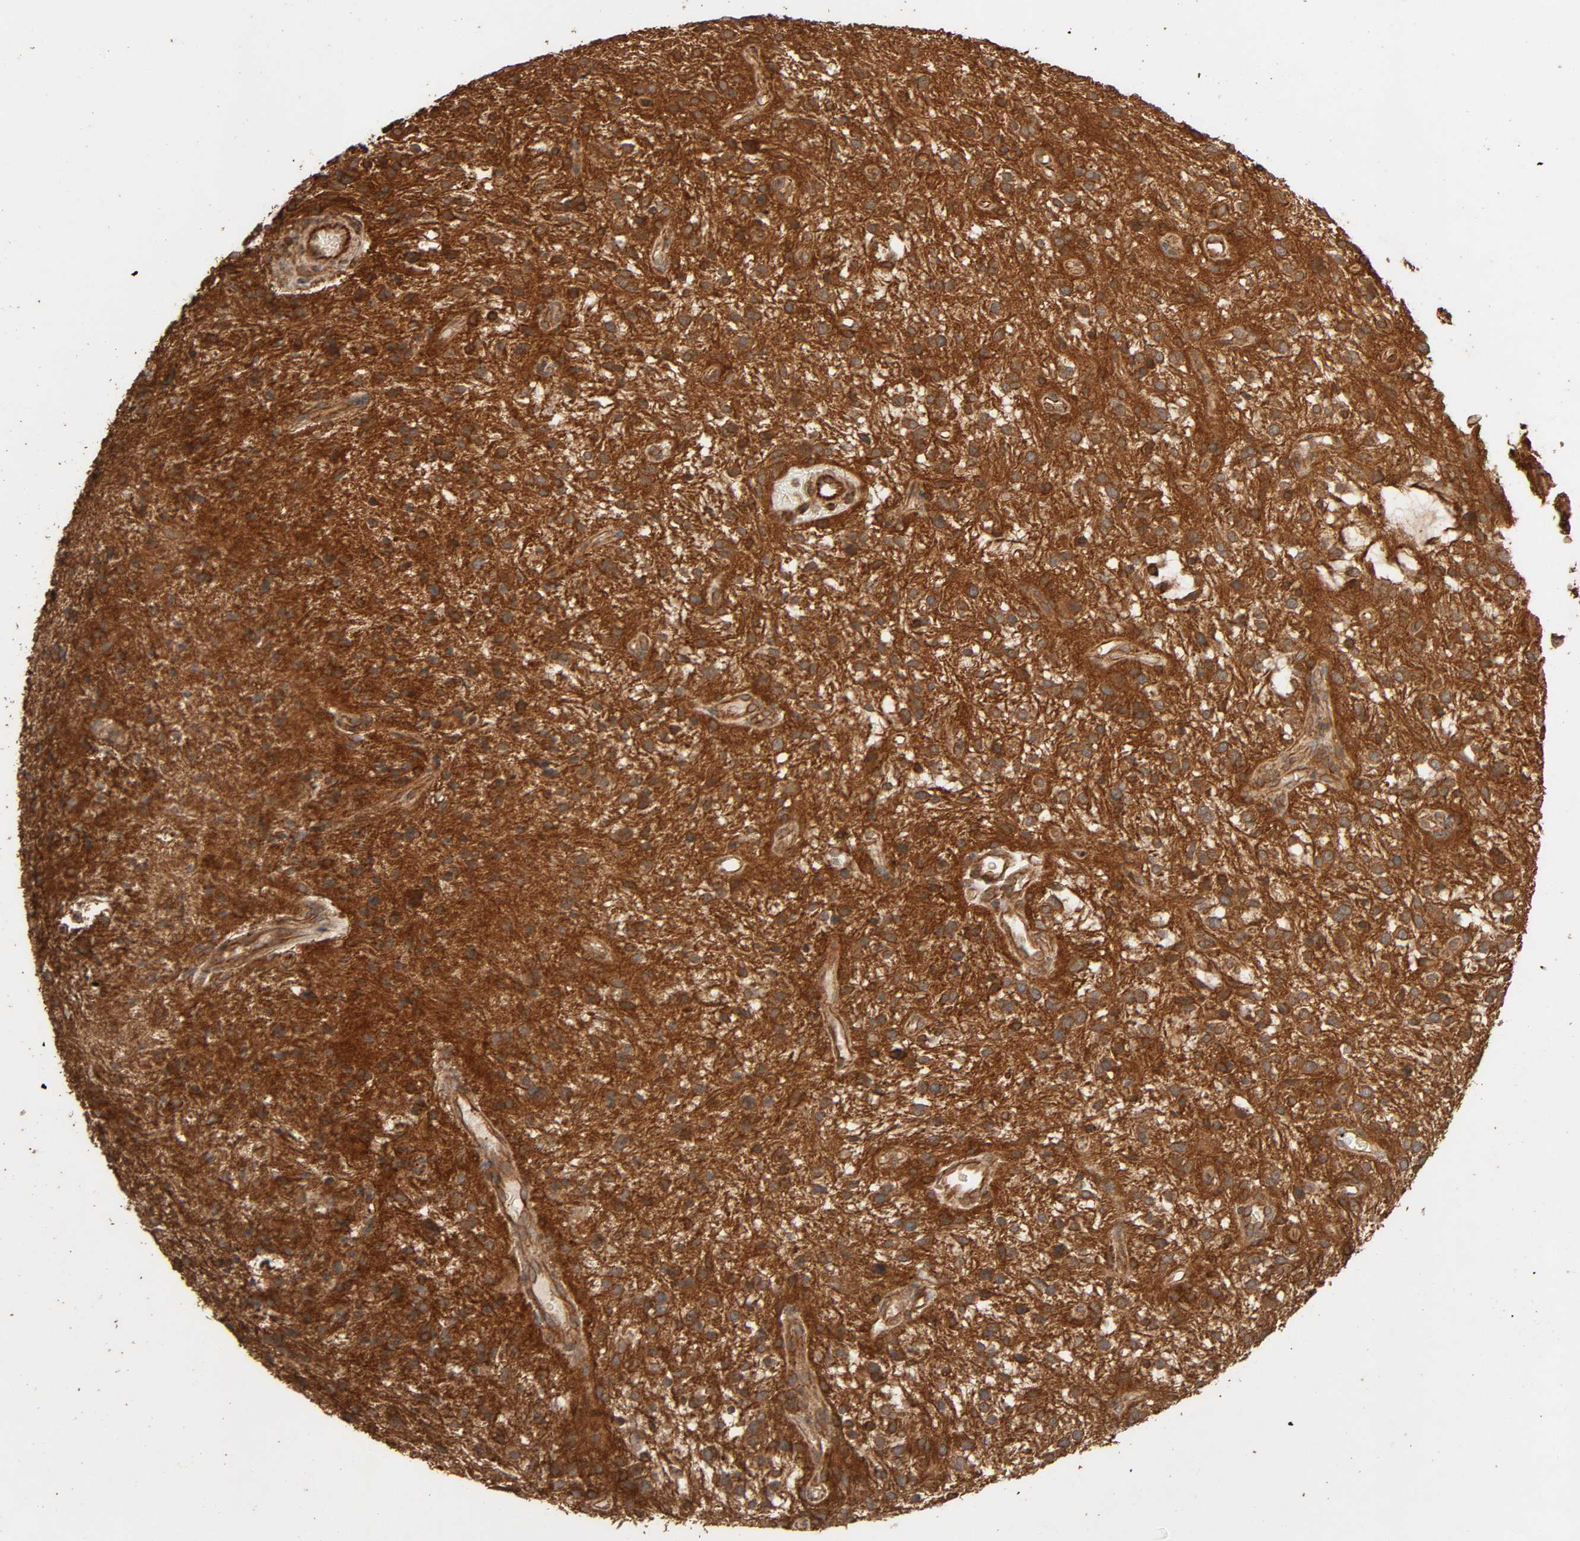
{"staining": {"intensity": "strong", "quantity": ">75%", "location": "cytoplasmic/membranous"}, "tissue": "glioma", "cell_type": "Tumor cells", "image_type": "cancer", "snomed": [{"axis": "morphology", "description": "Glioma, malignant, NOS"}, {"axis": "topography", "description": "Cerebellum"}], "caption": "Glioma was stained to show a protein in brown. There is high levels of strong cytoplasmic/membranous positivity in about >75% of tumor cells.", "gene": "RPS6KA6", "patient": {"sex": "female", "age": 10}}